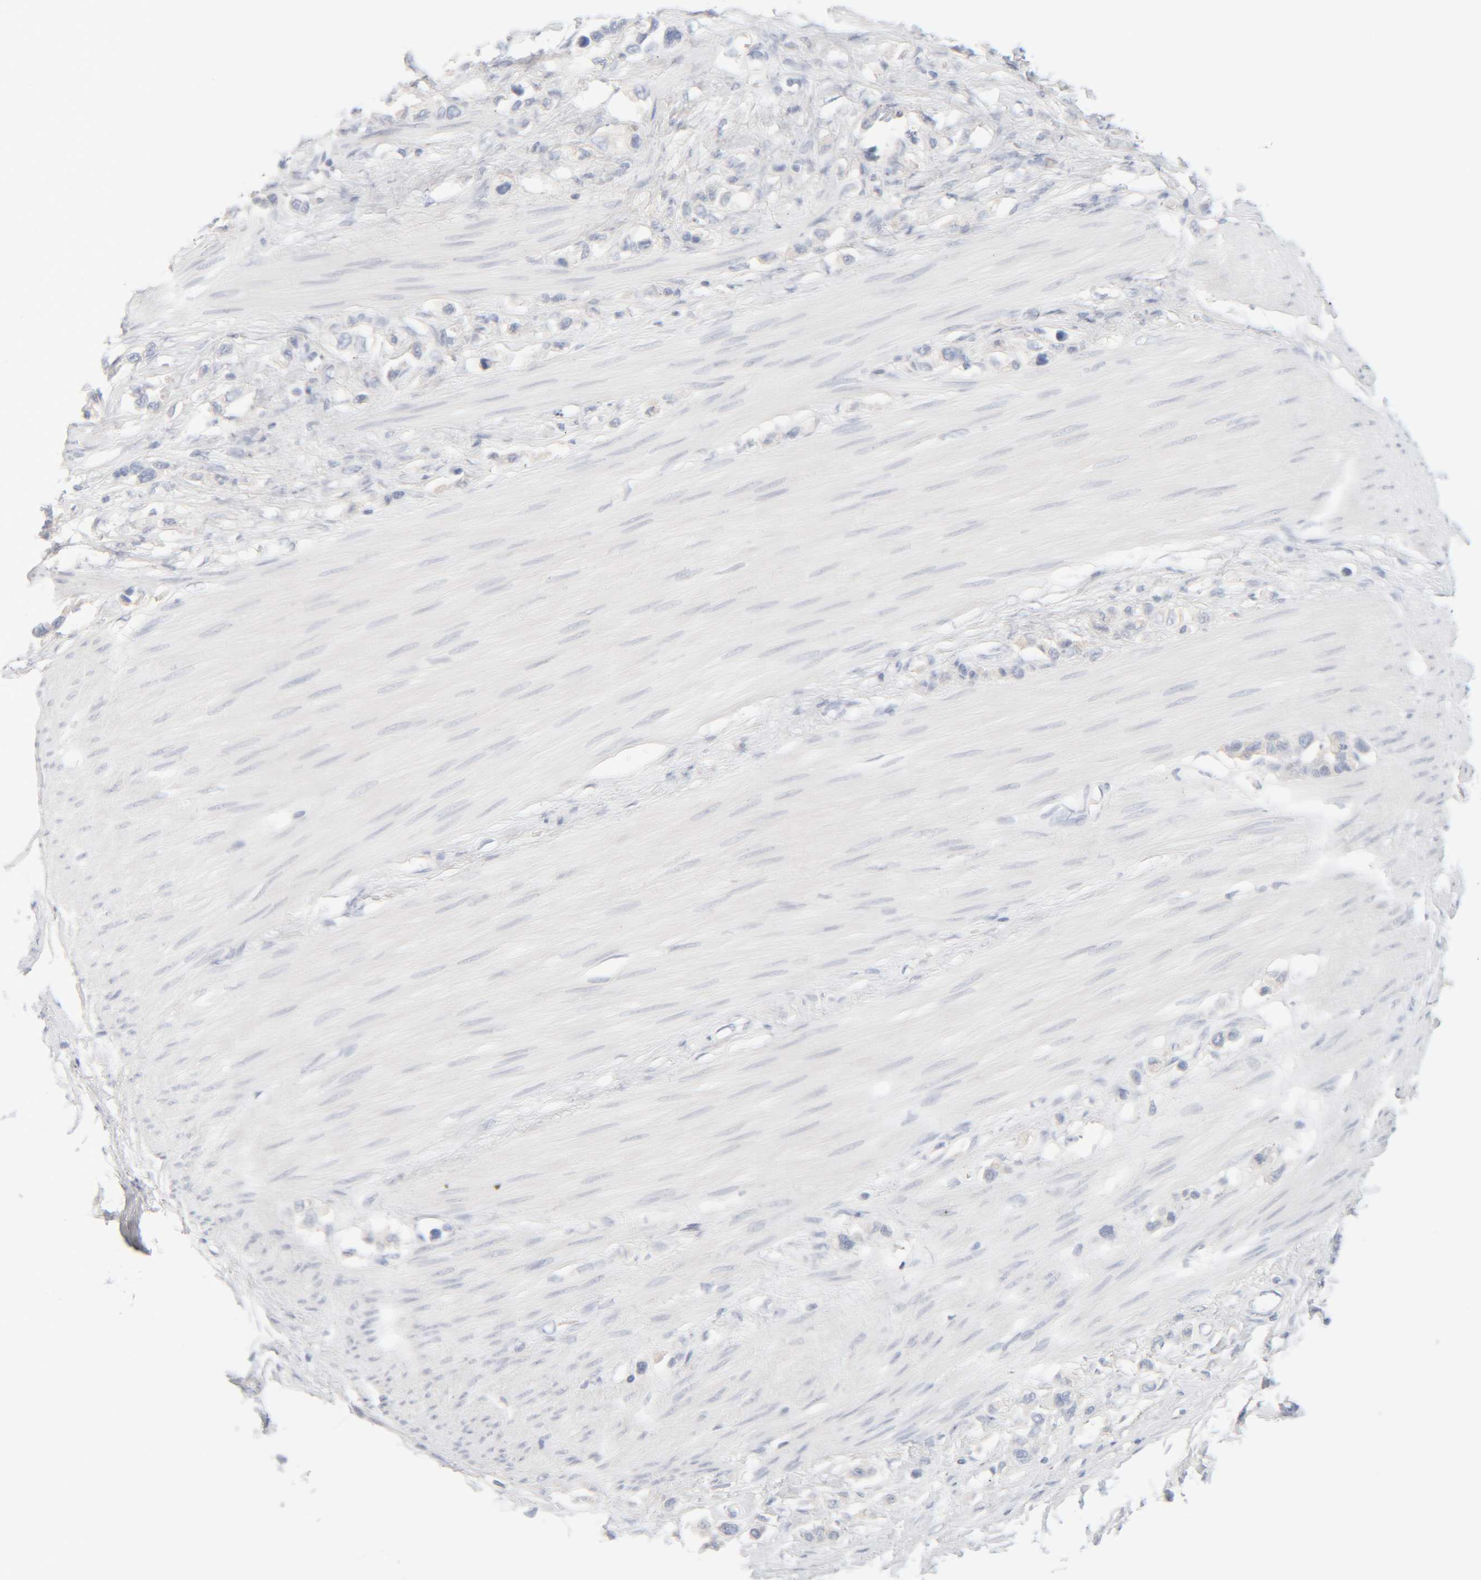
{"staining": {"intensity": "negative", "quantity": "none", "location": "none"}, "tissue": "stomach cancer", "cell_type": "Tumor cells", "image_type": "cancer", "snomed": [{"axis": "morphology", "description": "Adenocarcinoma, NOS"}, {"axis": "topography", "description": "Stomach"}], "caption": "DAB (3,3'-diaminobenzidine) immunohistochemical staining of stomach cancer exhibits no significant expression in tumor cells.", "gene": "RIDA", "patient": {"sex": "female", "age": 65}}